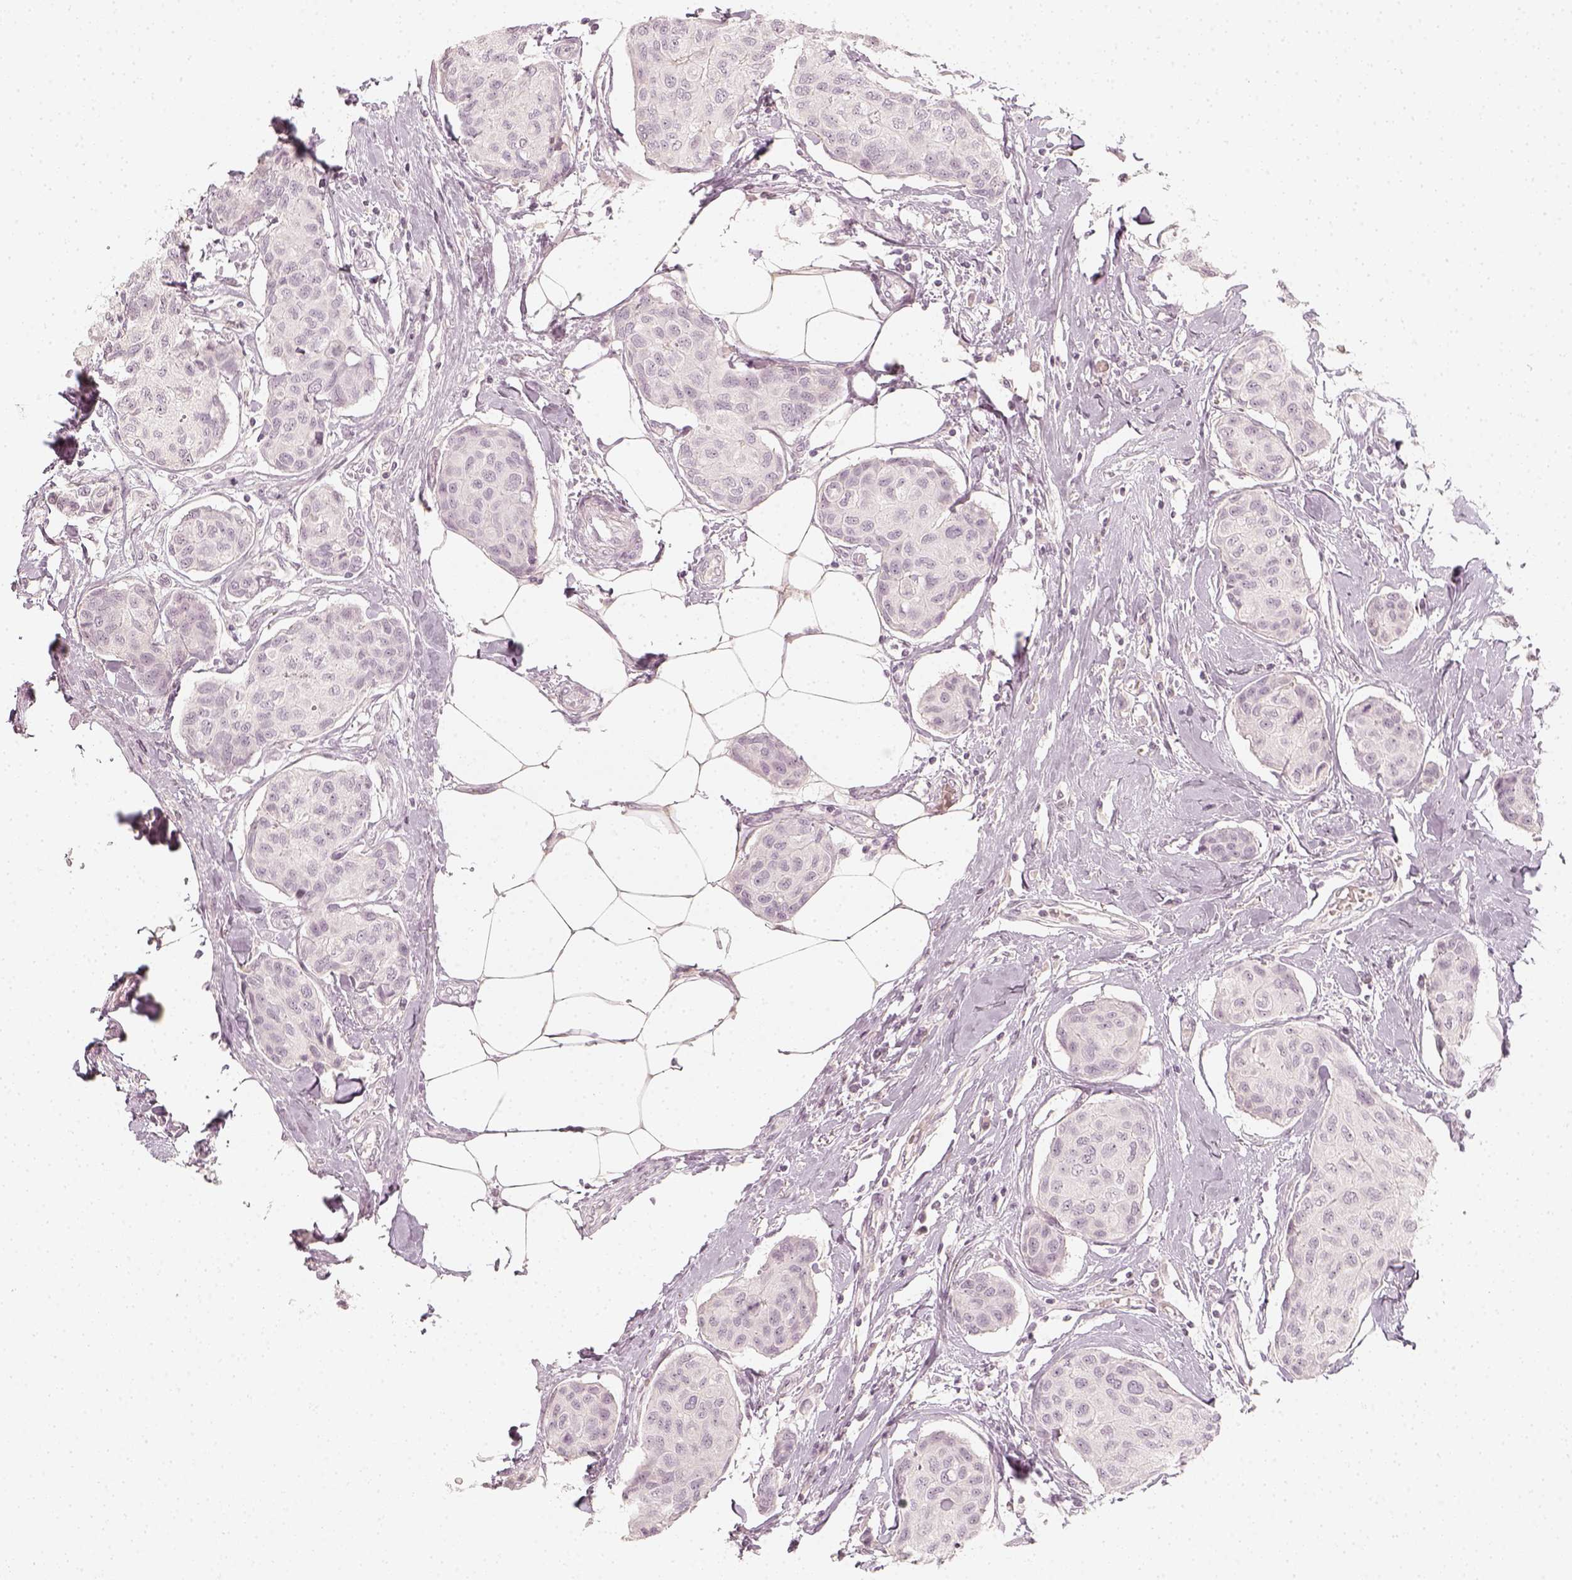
{"staining": {"intensity": "negative", "quantity": "none", "location": "none"}, "tissue": "breast cancer", "cell_type": "Tumor cells", "image_type": "cancer", "snomed": [{"axis": "morphology", "description": "Duct carcinoma"}, {"axis": "topography", "description": "Breast"}], "caption": "This is an IHC photomicrograph of breast infiltrating ductal carcinoma. There is no expression in tumor cells.", "gene": "DSG4", "patient": {"sex": "female", "age": 80}}